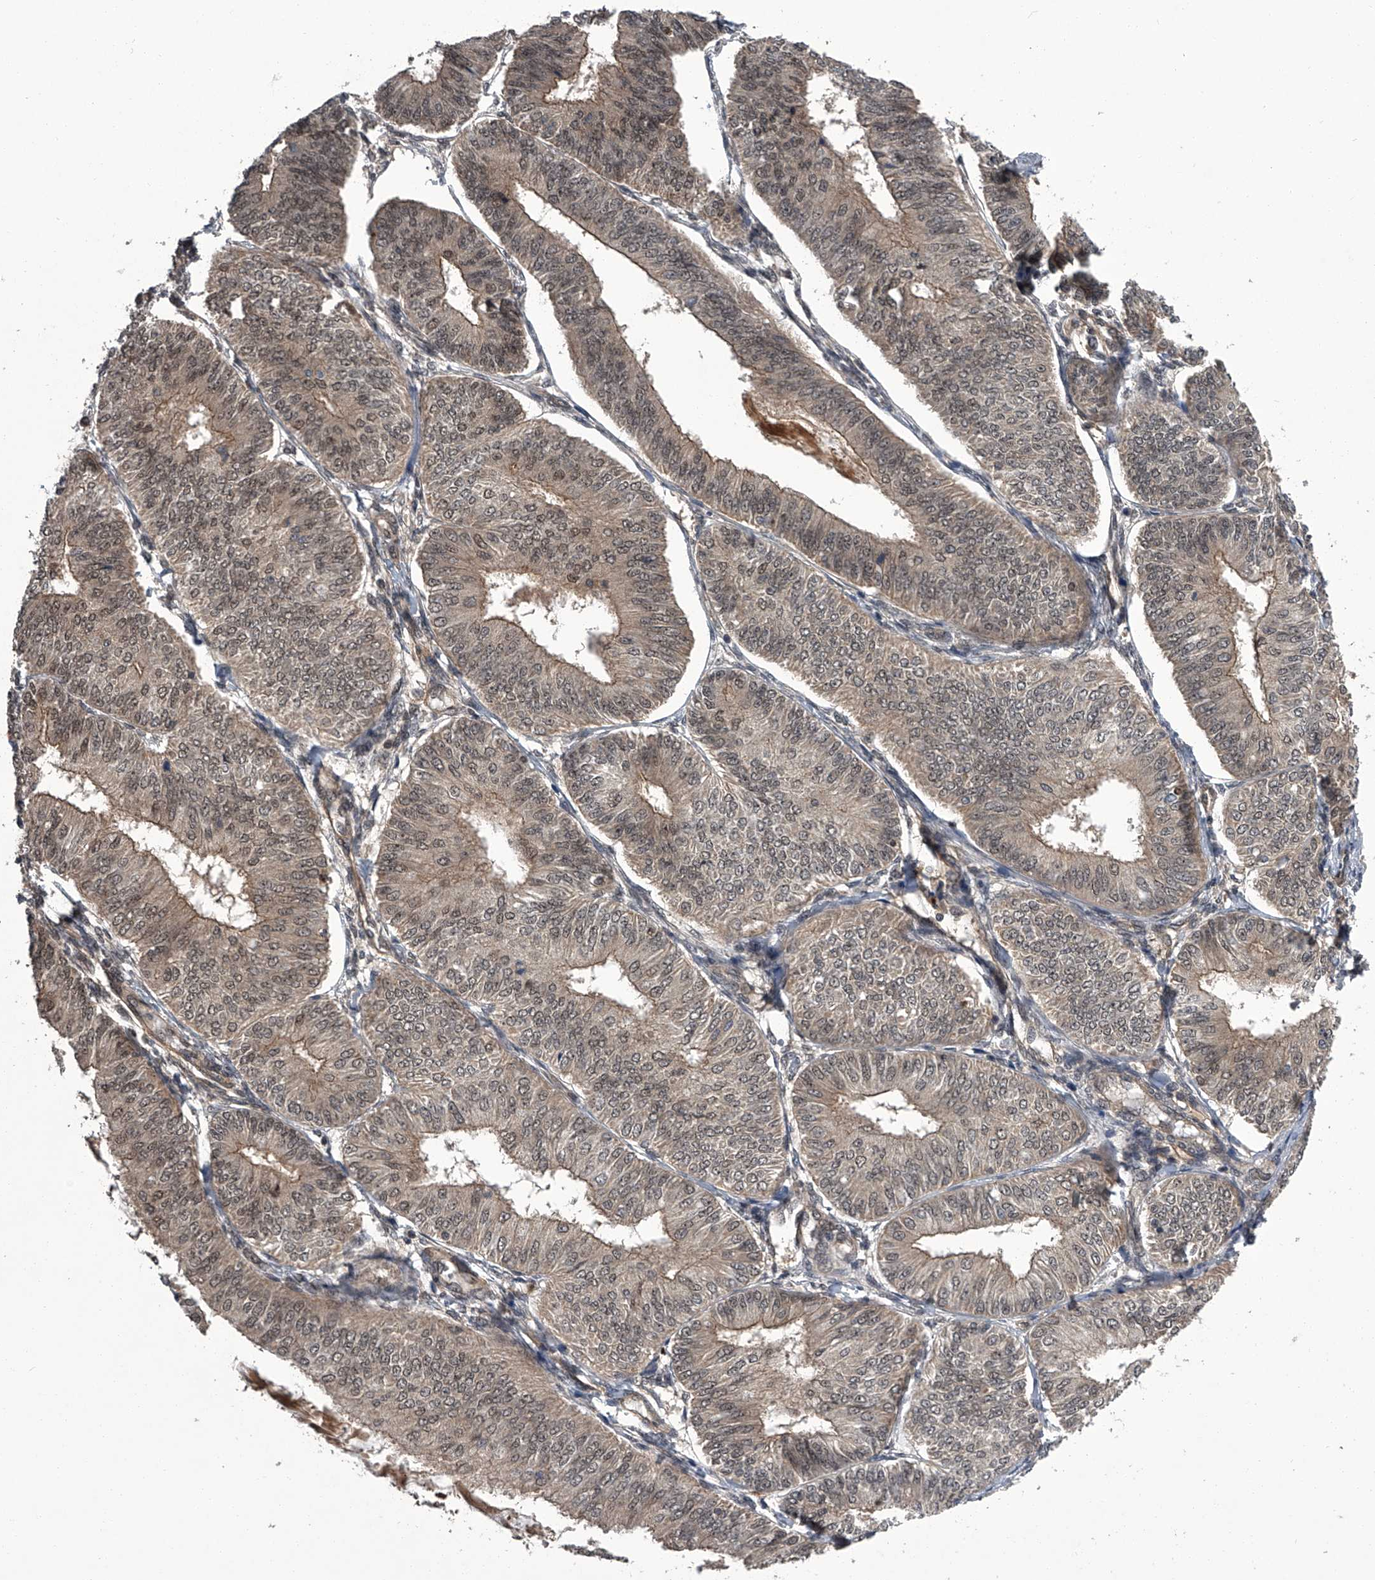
{"staining": {"intensity": "moderate", "quantity": "25%-75%", "location": "cytoplasmic/membranous,nuclear"}, "tissue": "endometrial cancer", "cell_type": "Tumor cells", "image_type": "cancer", "snomed": [{"axis": "morphology", "description": "Adenocarcinoma, NOS"}, {"axis": "topography", "description": "Endometrium"}], "caption": "Endometrial cancer stained for a protein (brown) shows moderate cytoplasmic/membranous and nuclear positive expression in approximately 25%-75% of tumor cells.", "gene": "SLC12A8", "patient": {"sex": "female", "age": 58}}